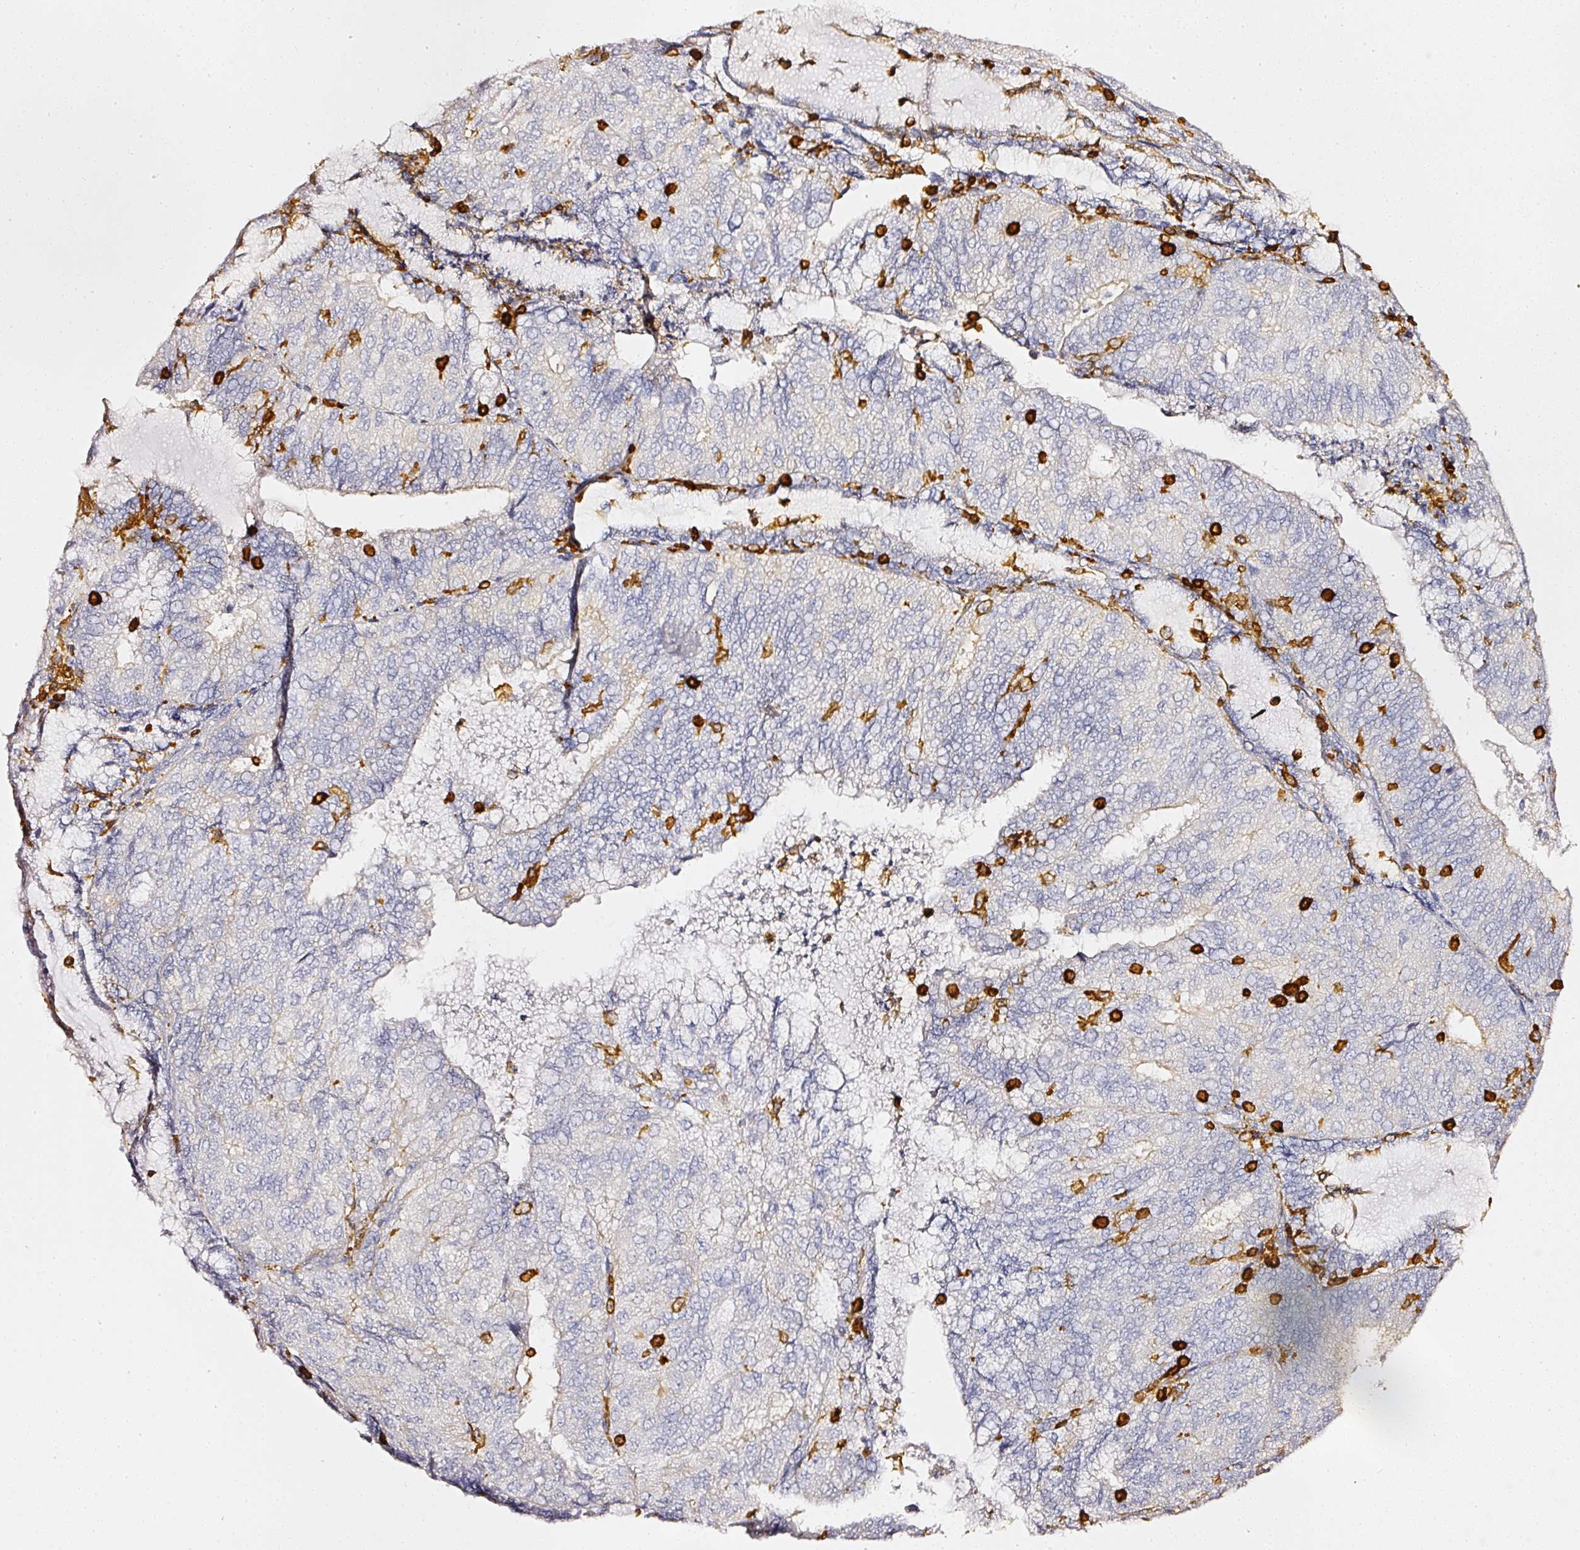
{"staining": {"intensity": "negative", "quantity": "none", "location": "none"}, "tissue": "endometrial cancer", "cell_type": "Tumor cells", "image_type": "cancer", "snomed": [{"axis": "morphology", "description": "Adenocarcinoma, NOS"}, {"axis": "topography", "description": "Endometrium"}], "caption": "Adenocarcinoma (endometrial) stained for a protein using immunohistochemistry (IHC) exhibits no positivity tumor cells.", "gene": "EVL", "patient": {"sex": "female", "age": 81}}